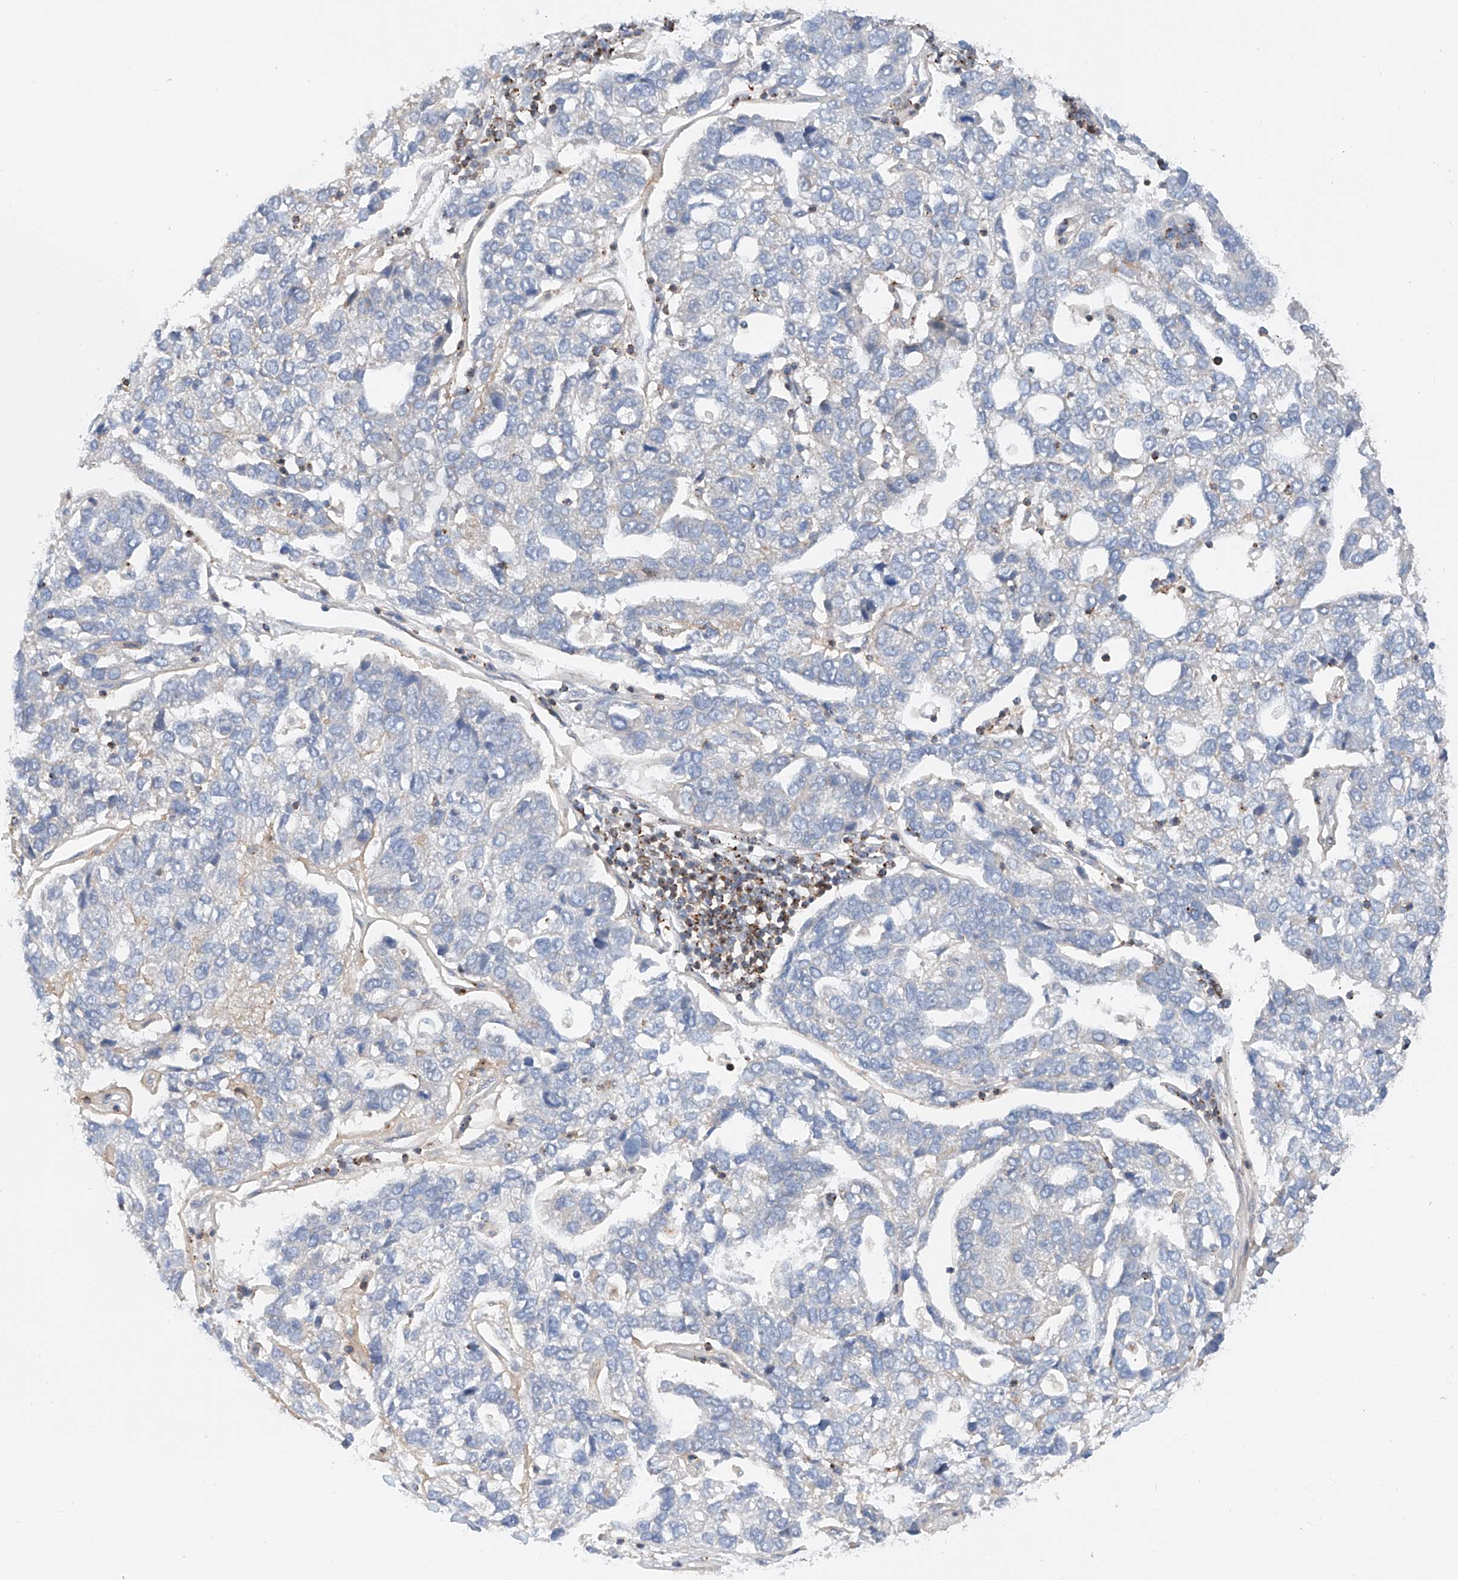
{"staining": {"intensity": "negative", "quantity": "none", "location": "none"}, "tissue": "pancreatic cancer", "cell_type": "Tumor cells", "image_type": "cancer", "snomed": [{"axis": "morphology", "description": "Adenocarcinoma, NOS"}, {"axis": "topography", "description": "Pancreas"}], "caption": "Immunohistochemistry (IHC) histopathology image of human adenocarcinoma (pancreatic) stained for a protein (brown), which demonstrates no positivity in tumor cells.", "gene": "MFN2", "patient": {"sex": "female", "age": 61}}